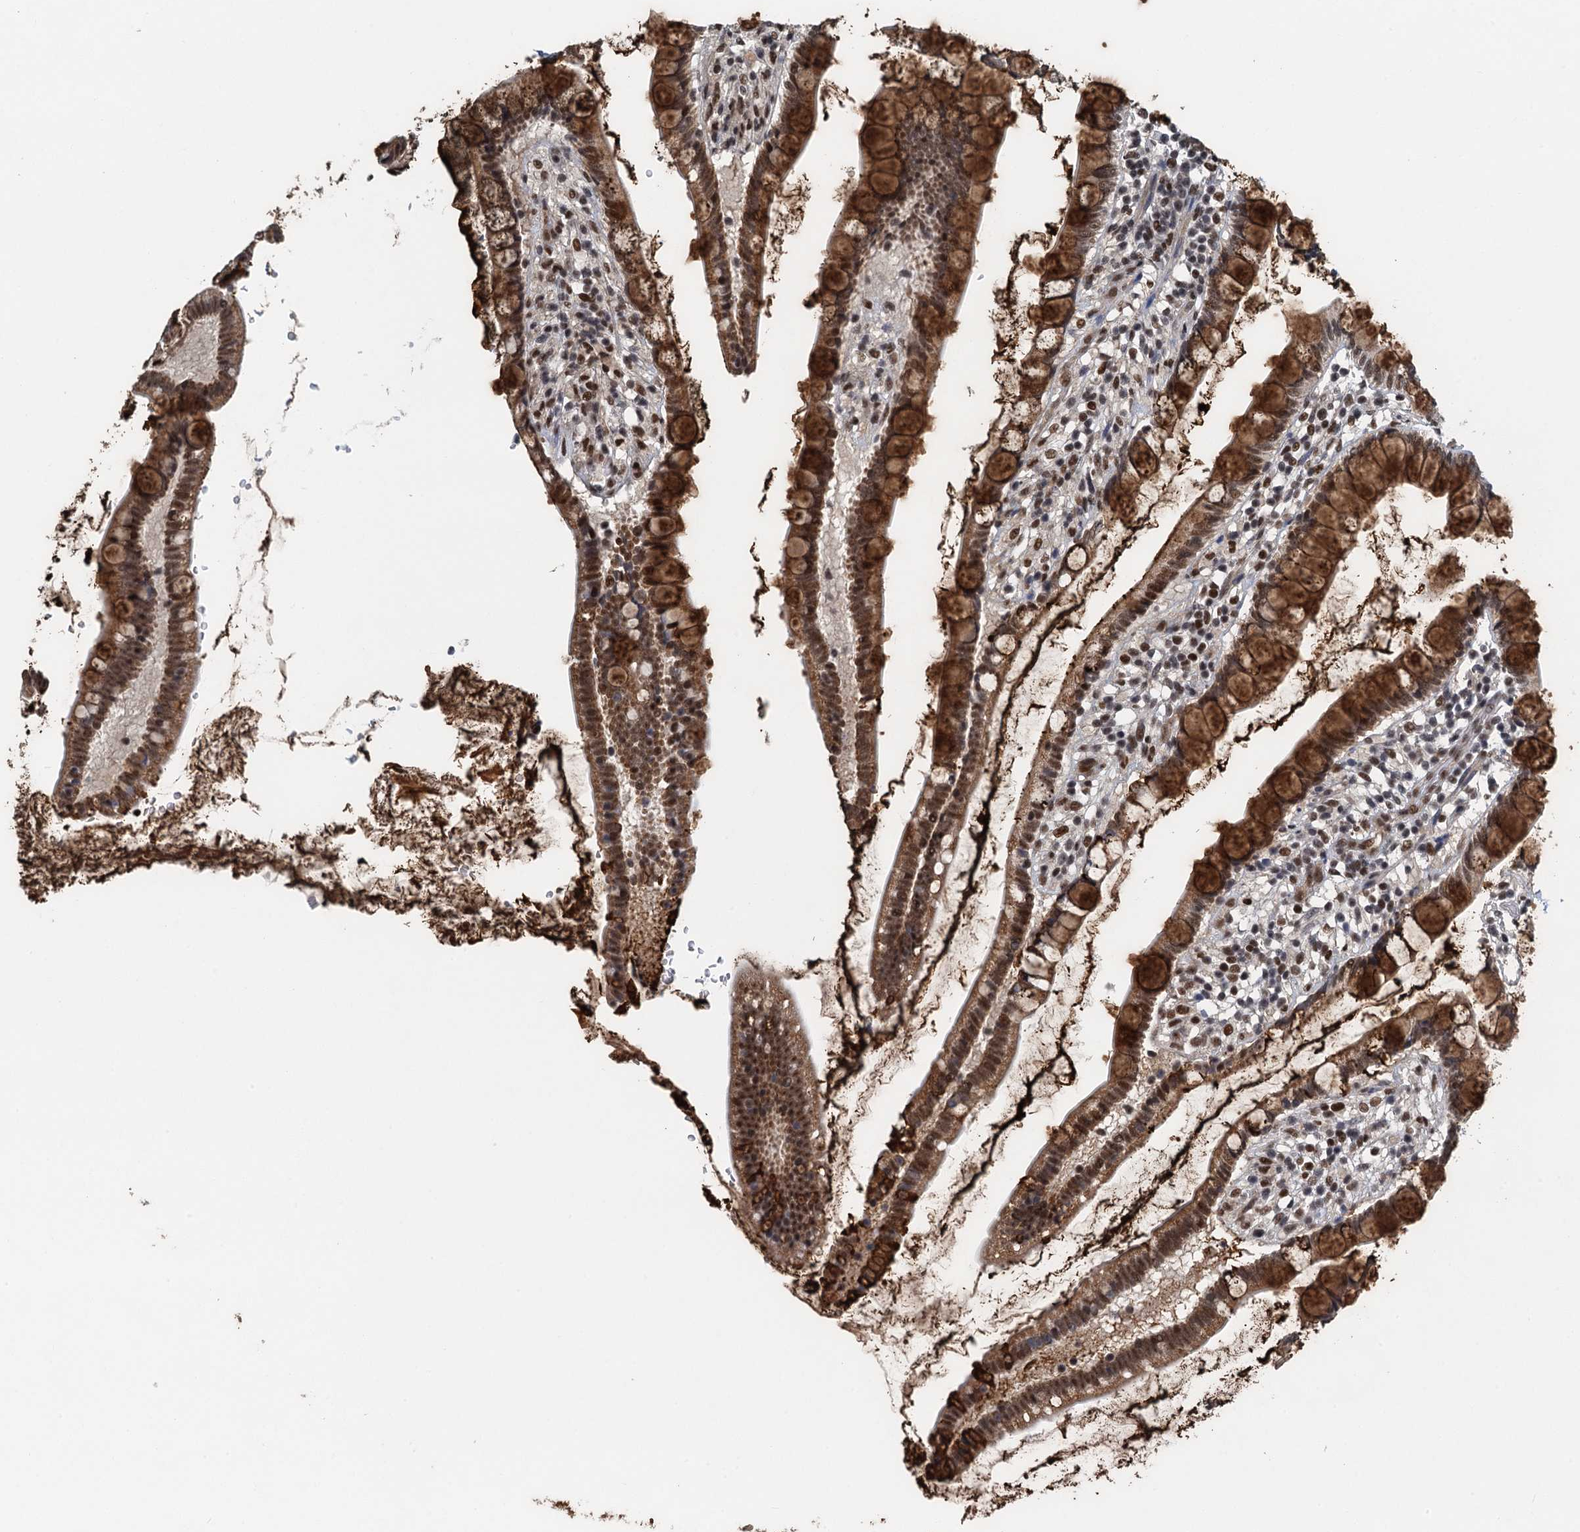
{"staining": {"intensity": "strong", "quantity": ">75%", "location": "cytoplasmic/membranous,nuclear"}, "tissue": "small intestine", "cell_type": "Glandular cells", "image_type": "normal", "snomed": [{"axis": "morphology", "description": "Normal tissue, NOS"}, {"axis": "topography", "description": "Small intestine"}], "caption": "The image demonstrates a brown stain indicating the presence of a protein in the cytoplasmic/membranous,nuclear of glandular cells in small intestine. (DAB (3,3'-diaminobenzidine) IHC with brightfield microscopy, high magnification).", "gene": "MTA3", "patient": {"sex": "female", "age": 84}}